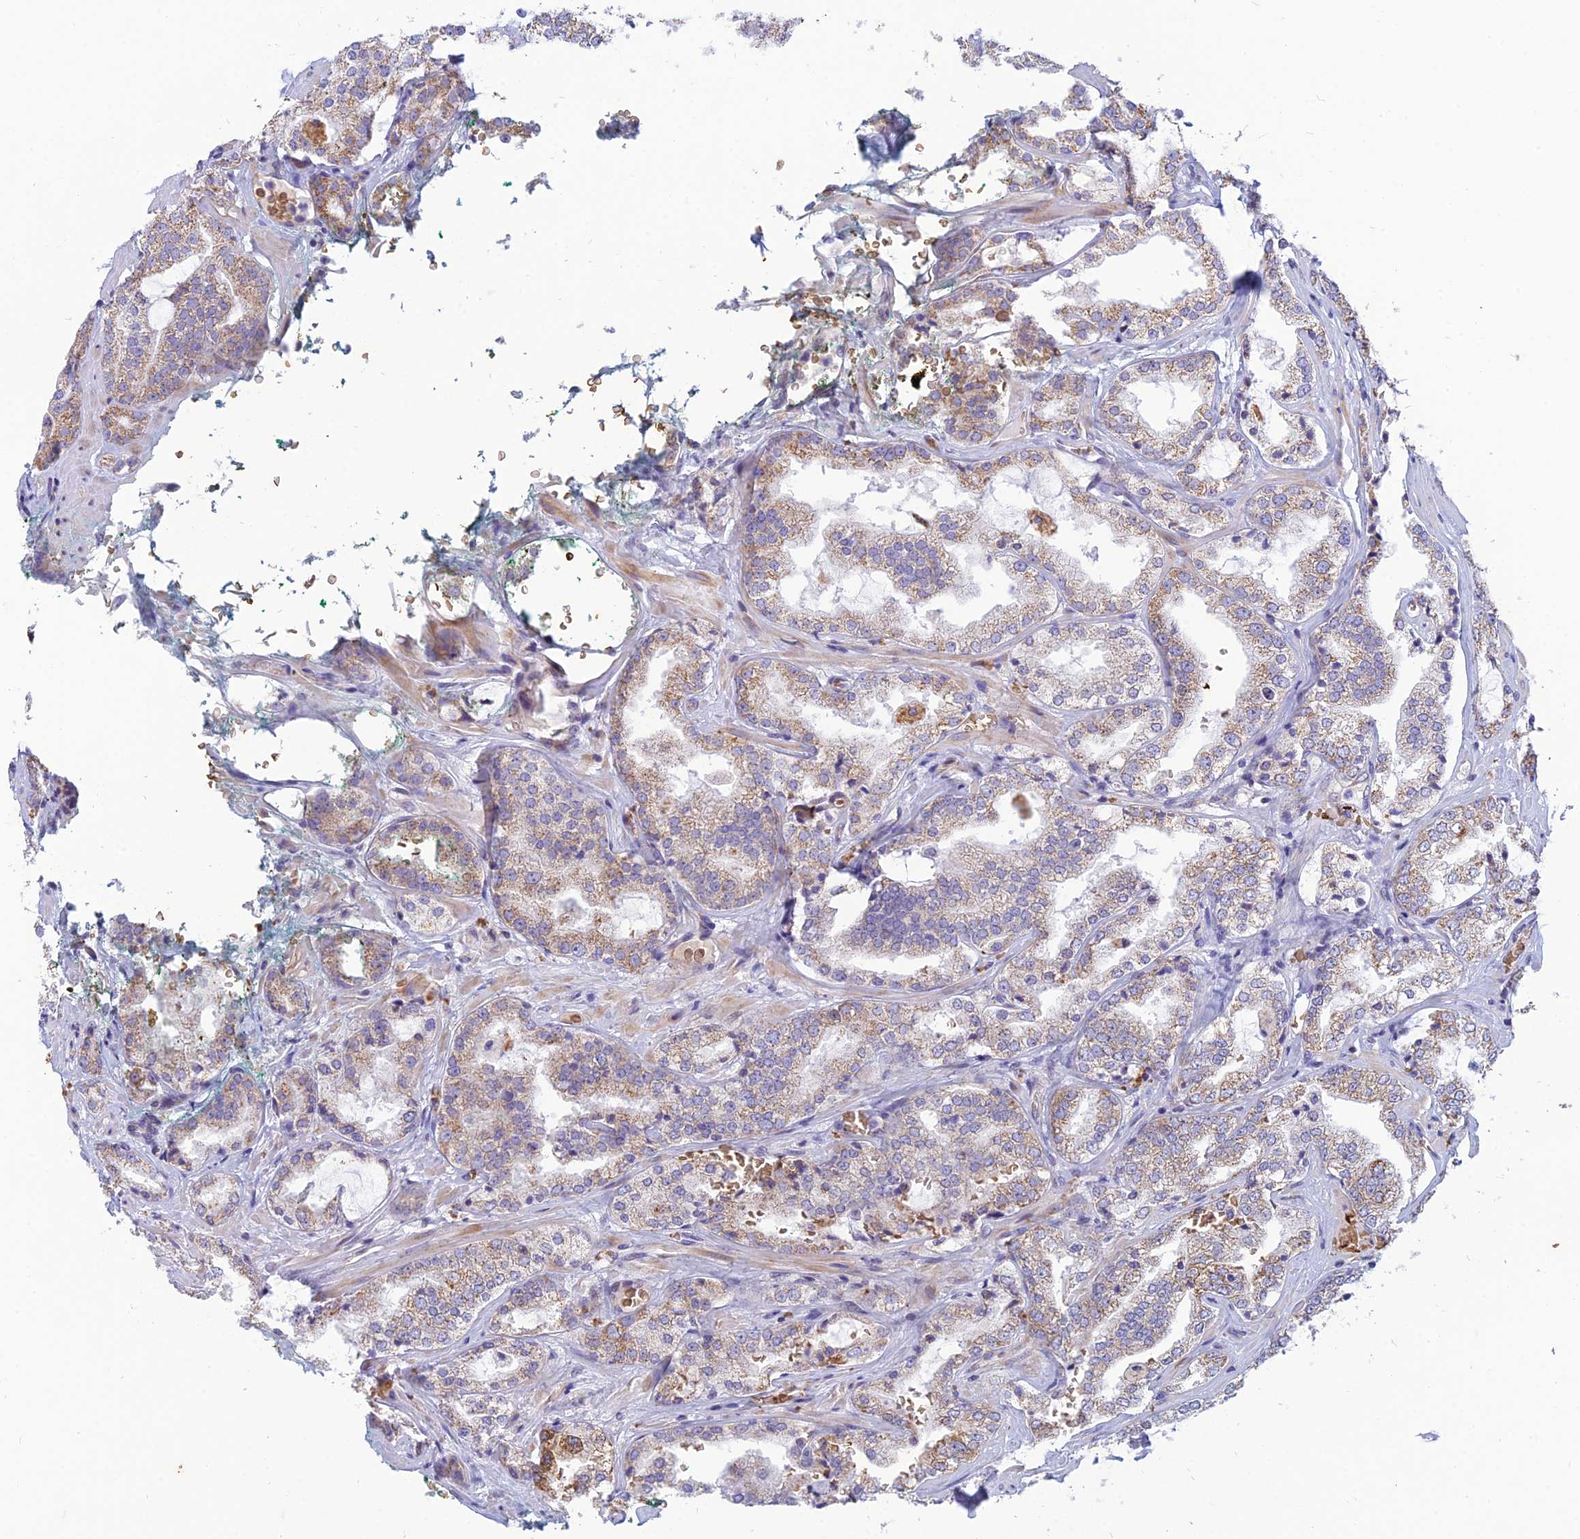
{"staining": {"intensity": "weak", "quantity": ">75%", "location": "cytoplasmic/membranous"}, "tissue": "prostate cancer", "cell_type": "Tumor cells", "image_type": "cancer", "snomed": [{"axis": "morphology", "description": "Adenocarcinoma, High grade"}, {"axis": "topography", "description": "Prostate"}], "caption": "Brown immunohistochemical staining in human prostate cancer (adenocarcinoma (high-grade)) displays weak cytoplasmic/membranous staining in about >75% of tumor cells. (brown staining indicates protein expression, while blue staining denotes nuclei).", "gene": "HHAT", "patient": {"sex": "male", "age": 64}}